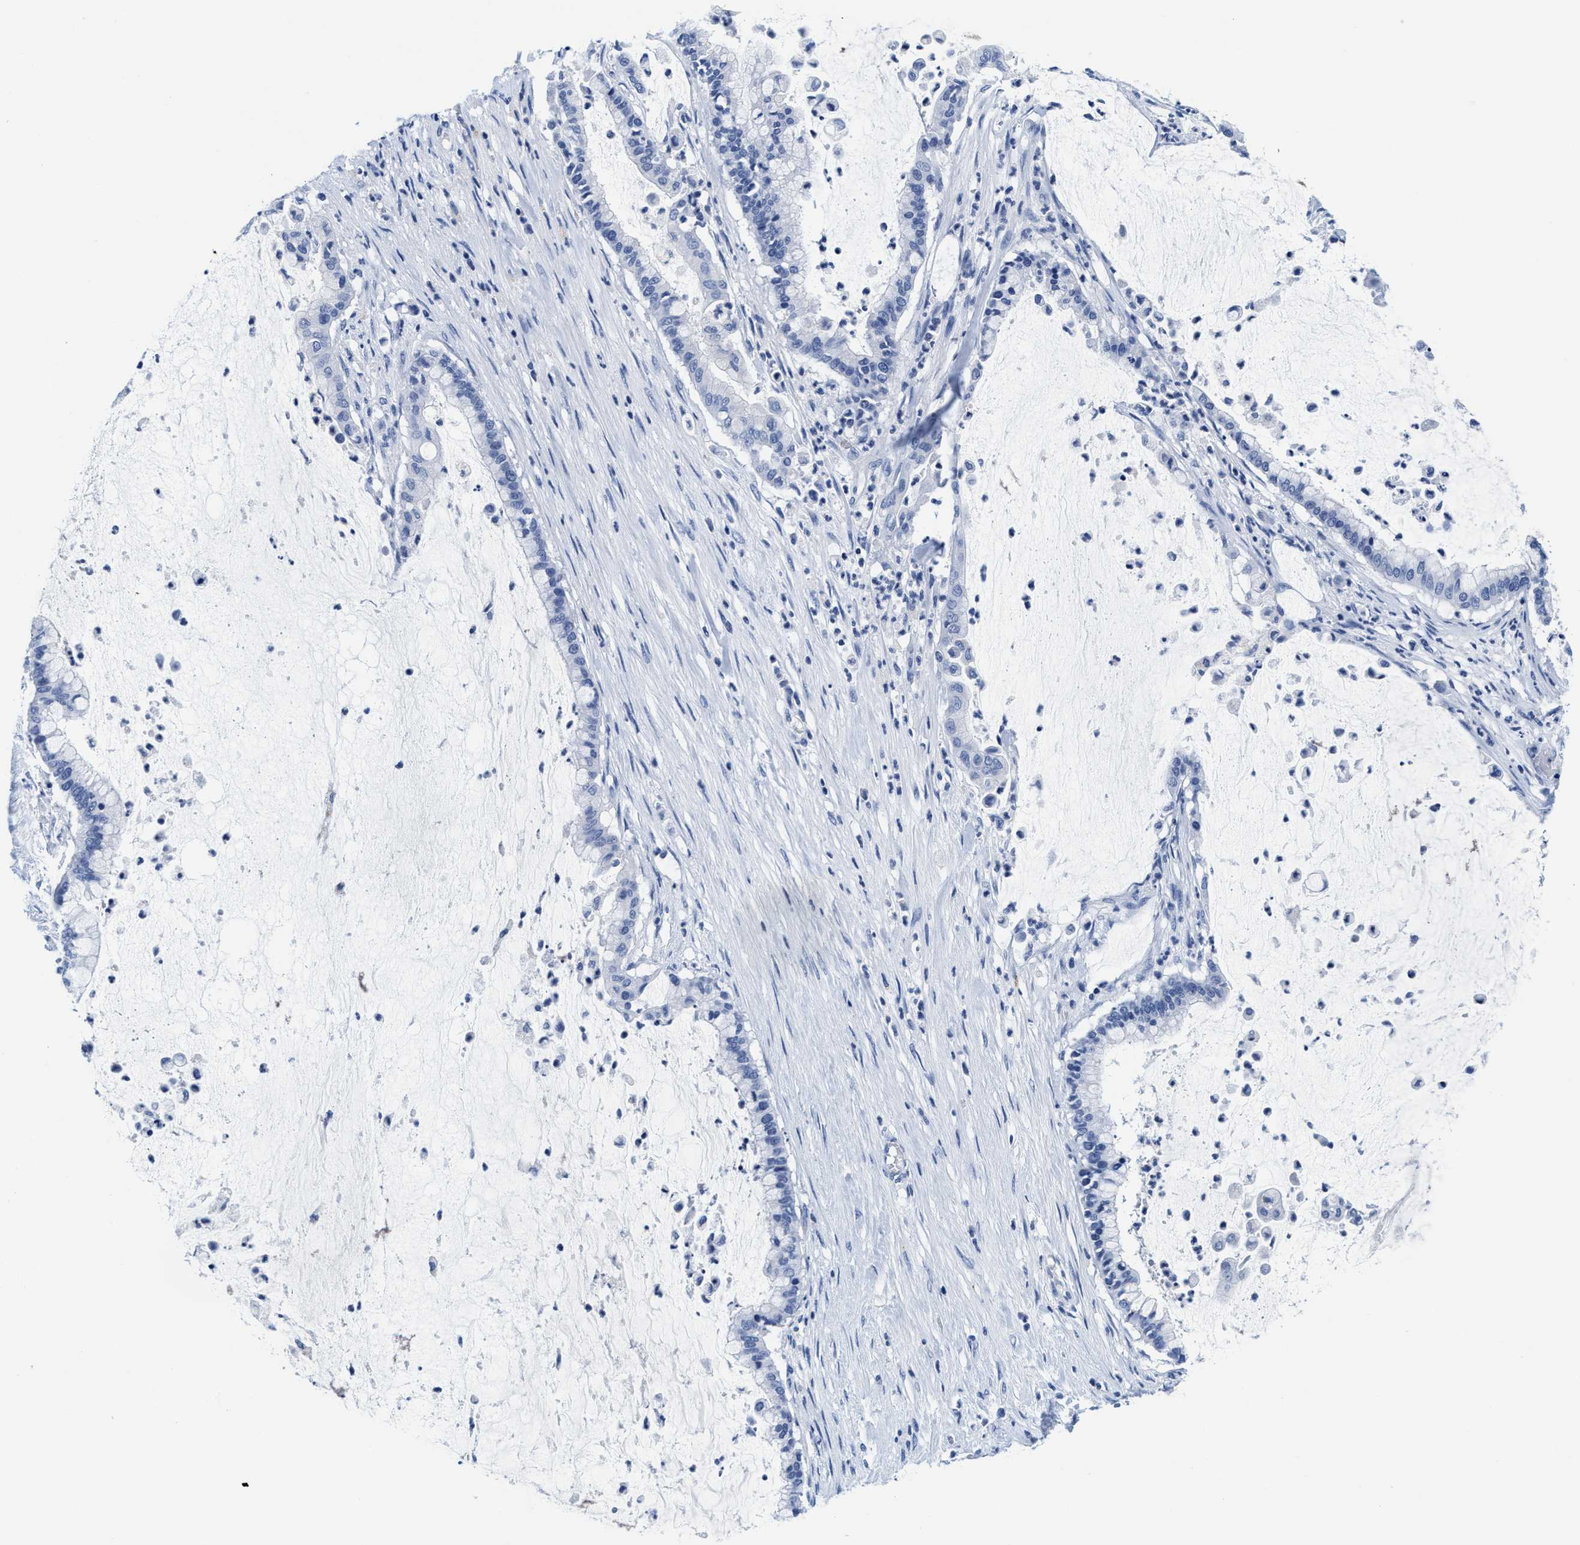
{"staining": {"intensity": "negative", "quantity": "none", "location": "none"}, "tissue": "pancreatic cancer", "cell_type": "Tumor cells", "image_type": "cancer", "snomed": [{"axis": "morphology", "description": "Adenocarcinoma, NOS"}, {"axis": "topography", "description": "Pancreas"}], "caption": "Pancreatic cancer was stained to show a protein in brown. There is no significant expression in tumor cells.", "gene": "TTC3", "patient": {"sex": "male", "age": 41}}